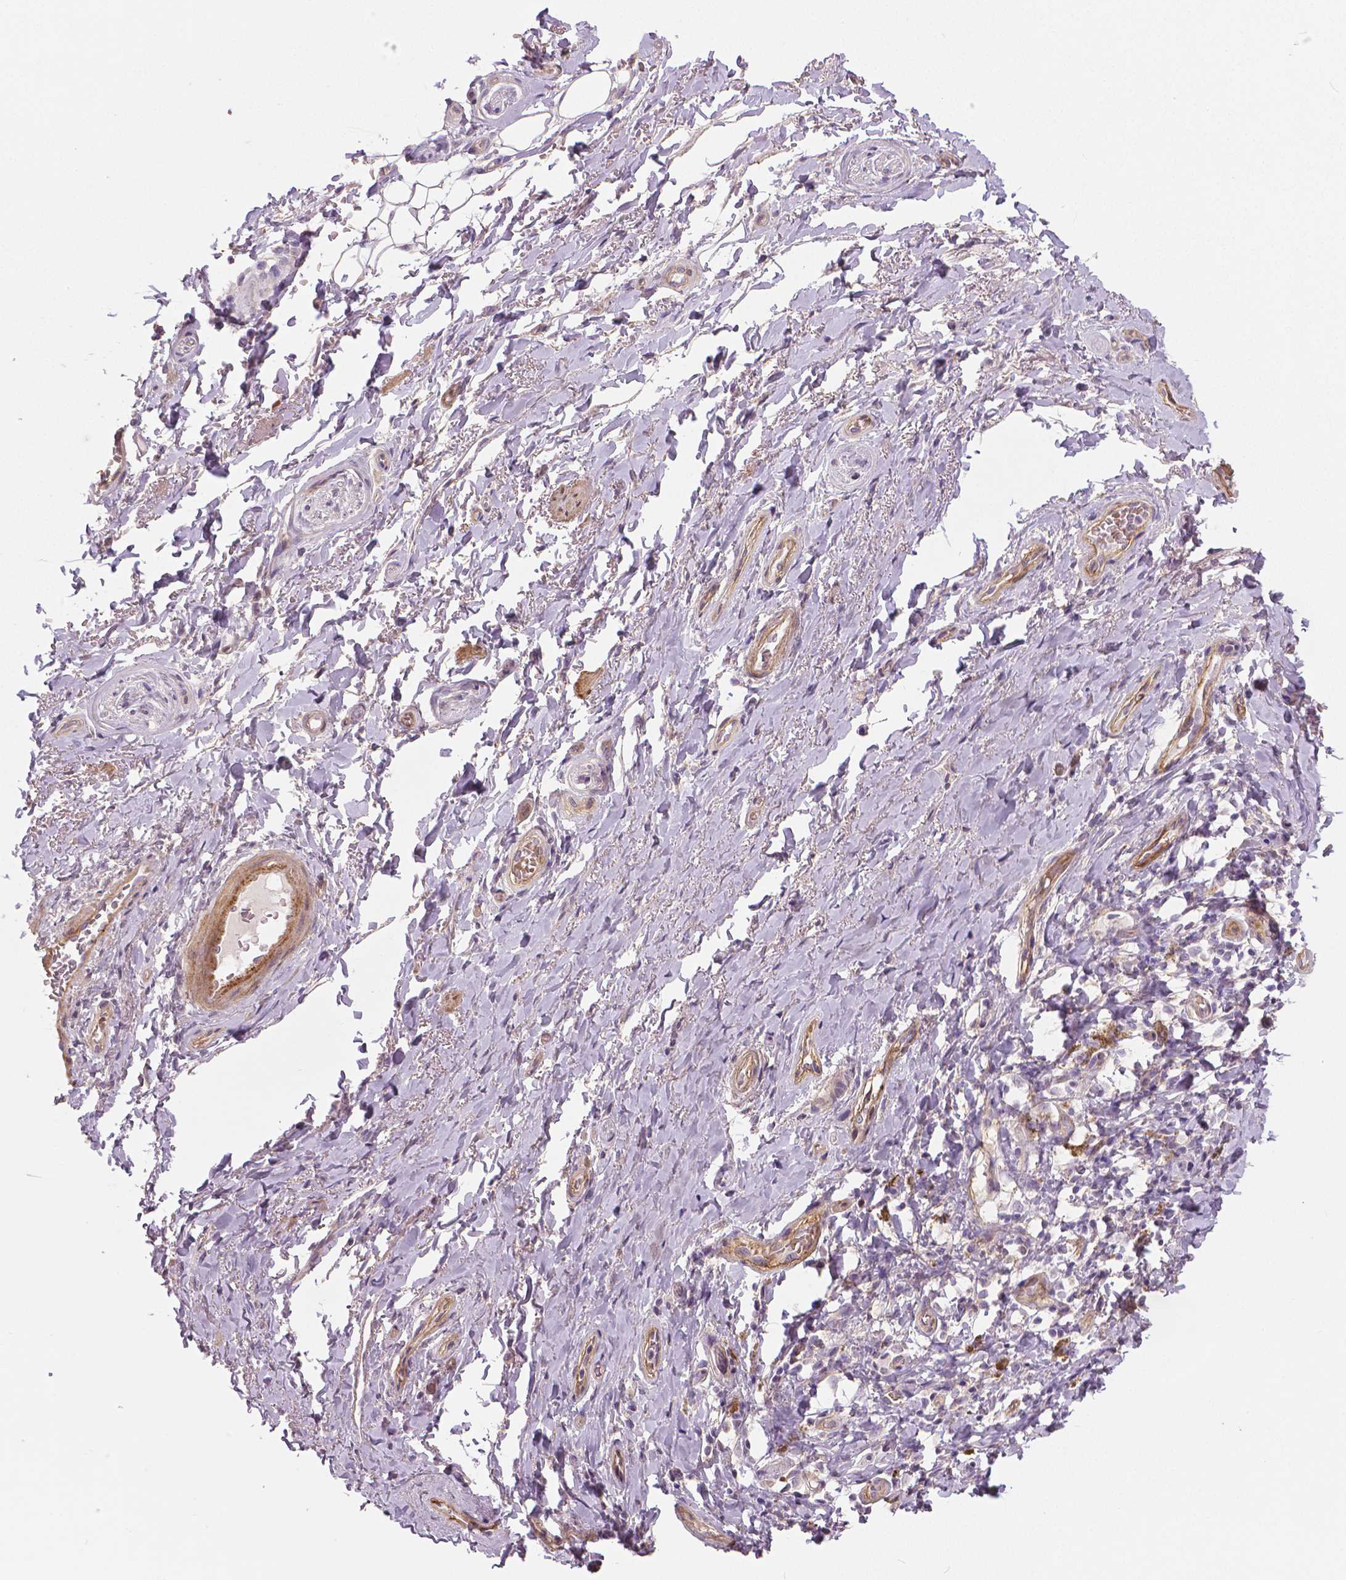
{"staining": {"intensity": "weak", "quantity": "25%-75%", "location": "cytoplasmic/membranous"}, "tissue": "adipose tissue", "cell_type": "Adipocytes", "image_type": "normal", "snomed": [{"axis": "morphology", "description": "Normal tissue, NOS"}, {"axis": "topography", "description": "Anal"}, {"axis": "topography", "description": "Peripheral nerve tissue"}], "caption": "Immunohistochemical staining of normal adipose tissue shows 25%-75% levels of weak cytoplasmic/membranous protein staining in about 25%-75% of adipocytes.", "gene": "FLT1", "patient": {"sex": "male", "age": 53}}